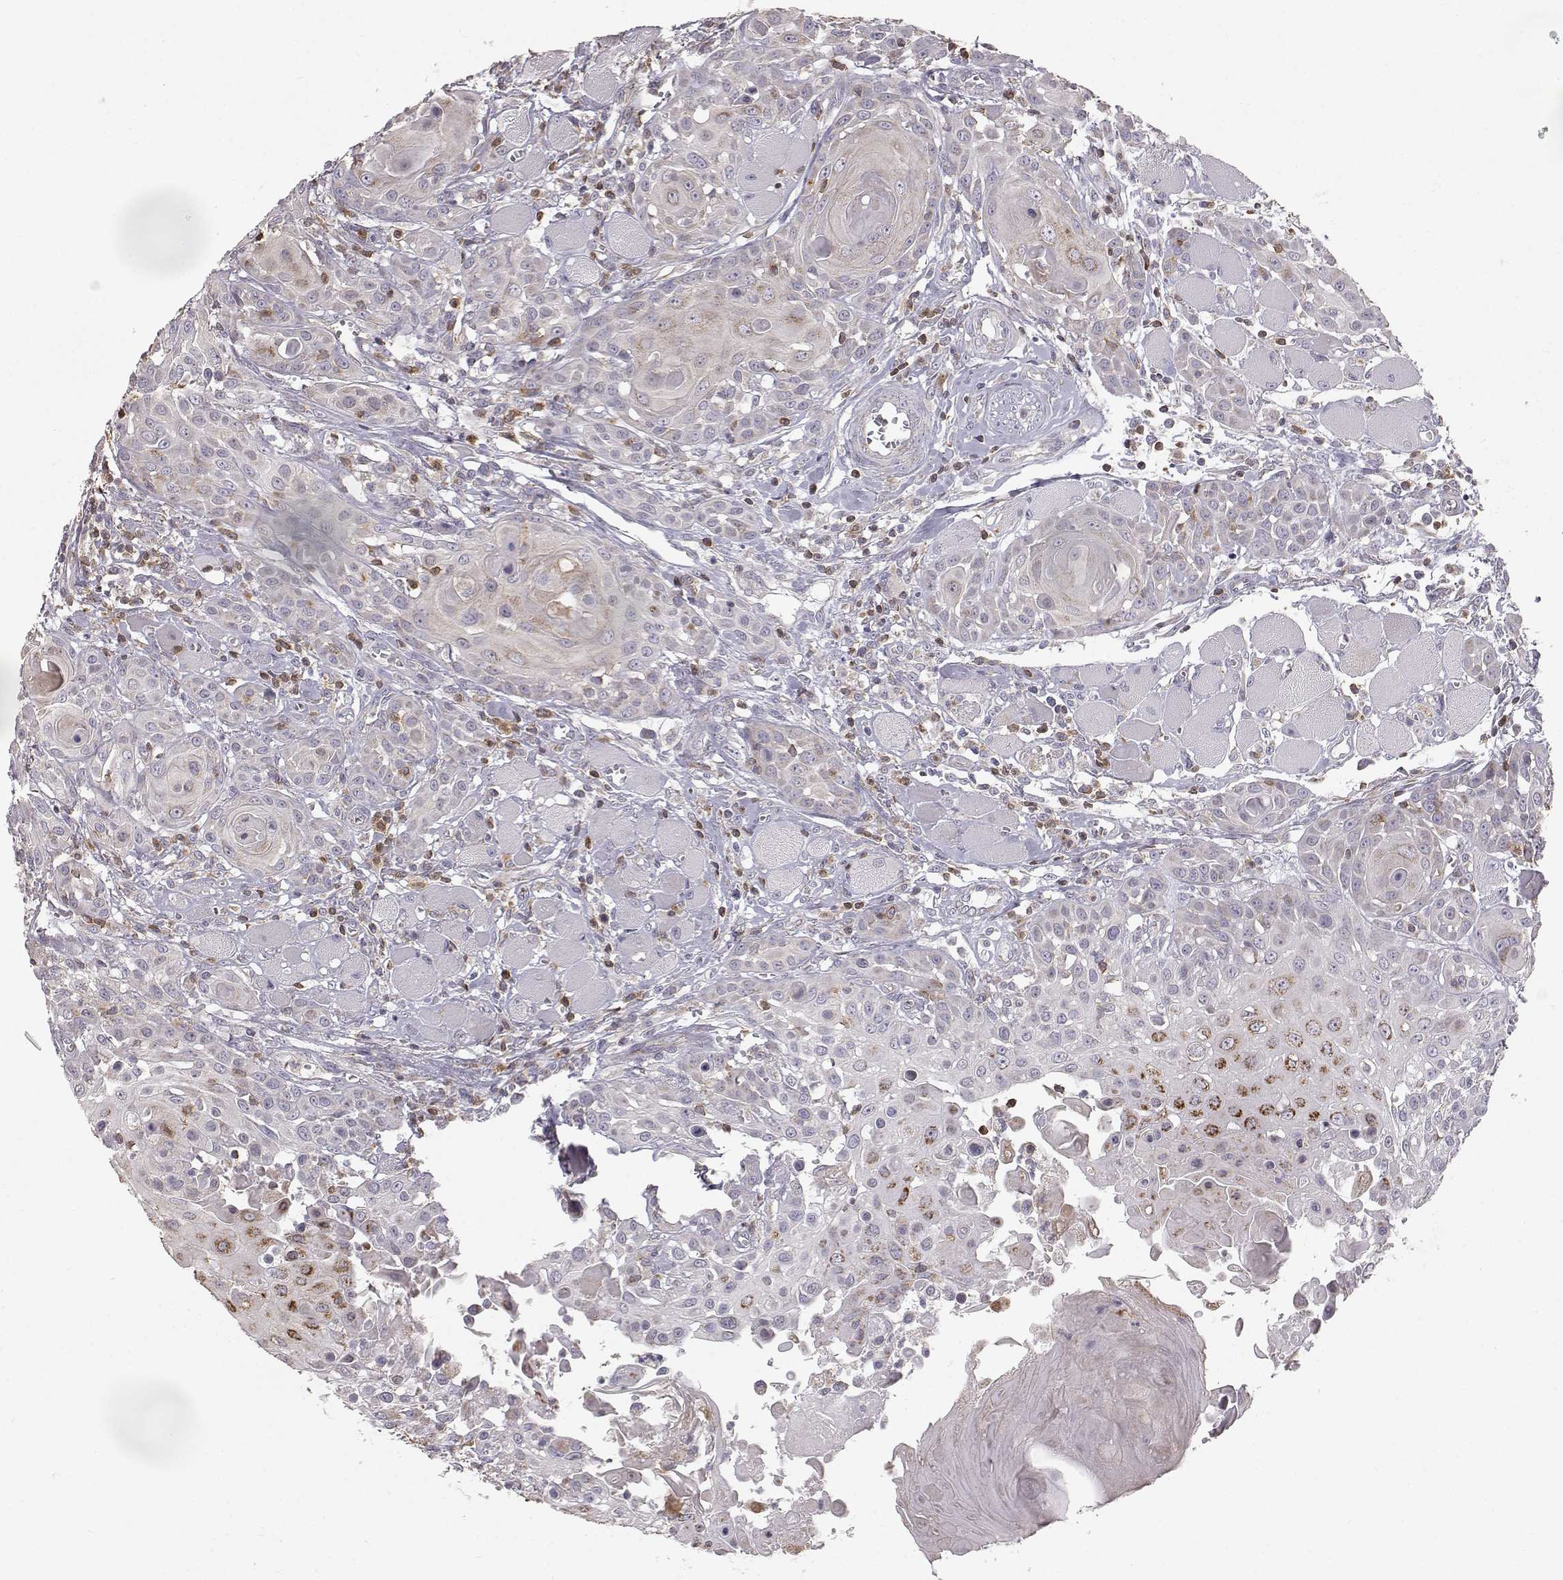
{"staining": {"intensity": "weak", "quantity": ">75%", "location": "cytoplasmic/membranous"}, "tissue": "head and neck cancer", "cell_type": "Tumor cells", "image_type": "cancer", "snomed": [{"axis": "morphology", "description": "Squamous cell carcinoma, NOS"}, {"axis": "topography", "description": "Head-Neck"}], "caption": "Protein staining of head and neck cancer tissue shows weak cytoplasmic/membranous staining in about >75% of tumor cells.", "gene": "GRAP2", "patient": {"sex": "female", "age": 80}}